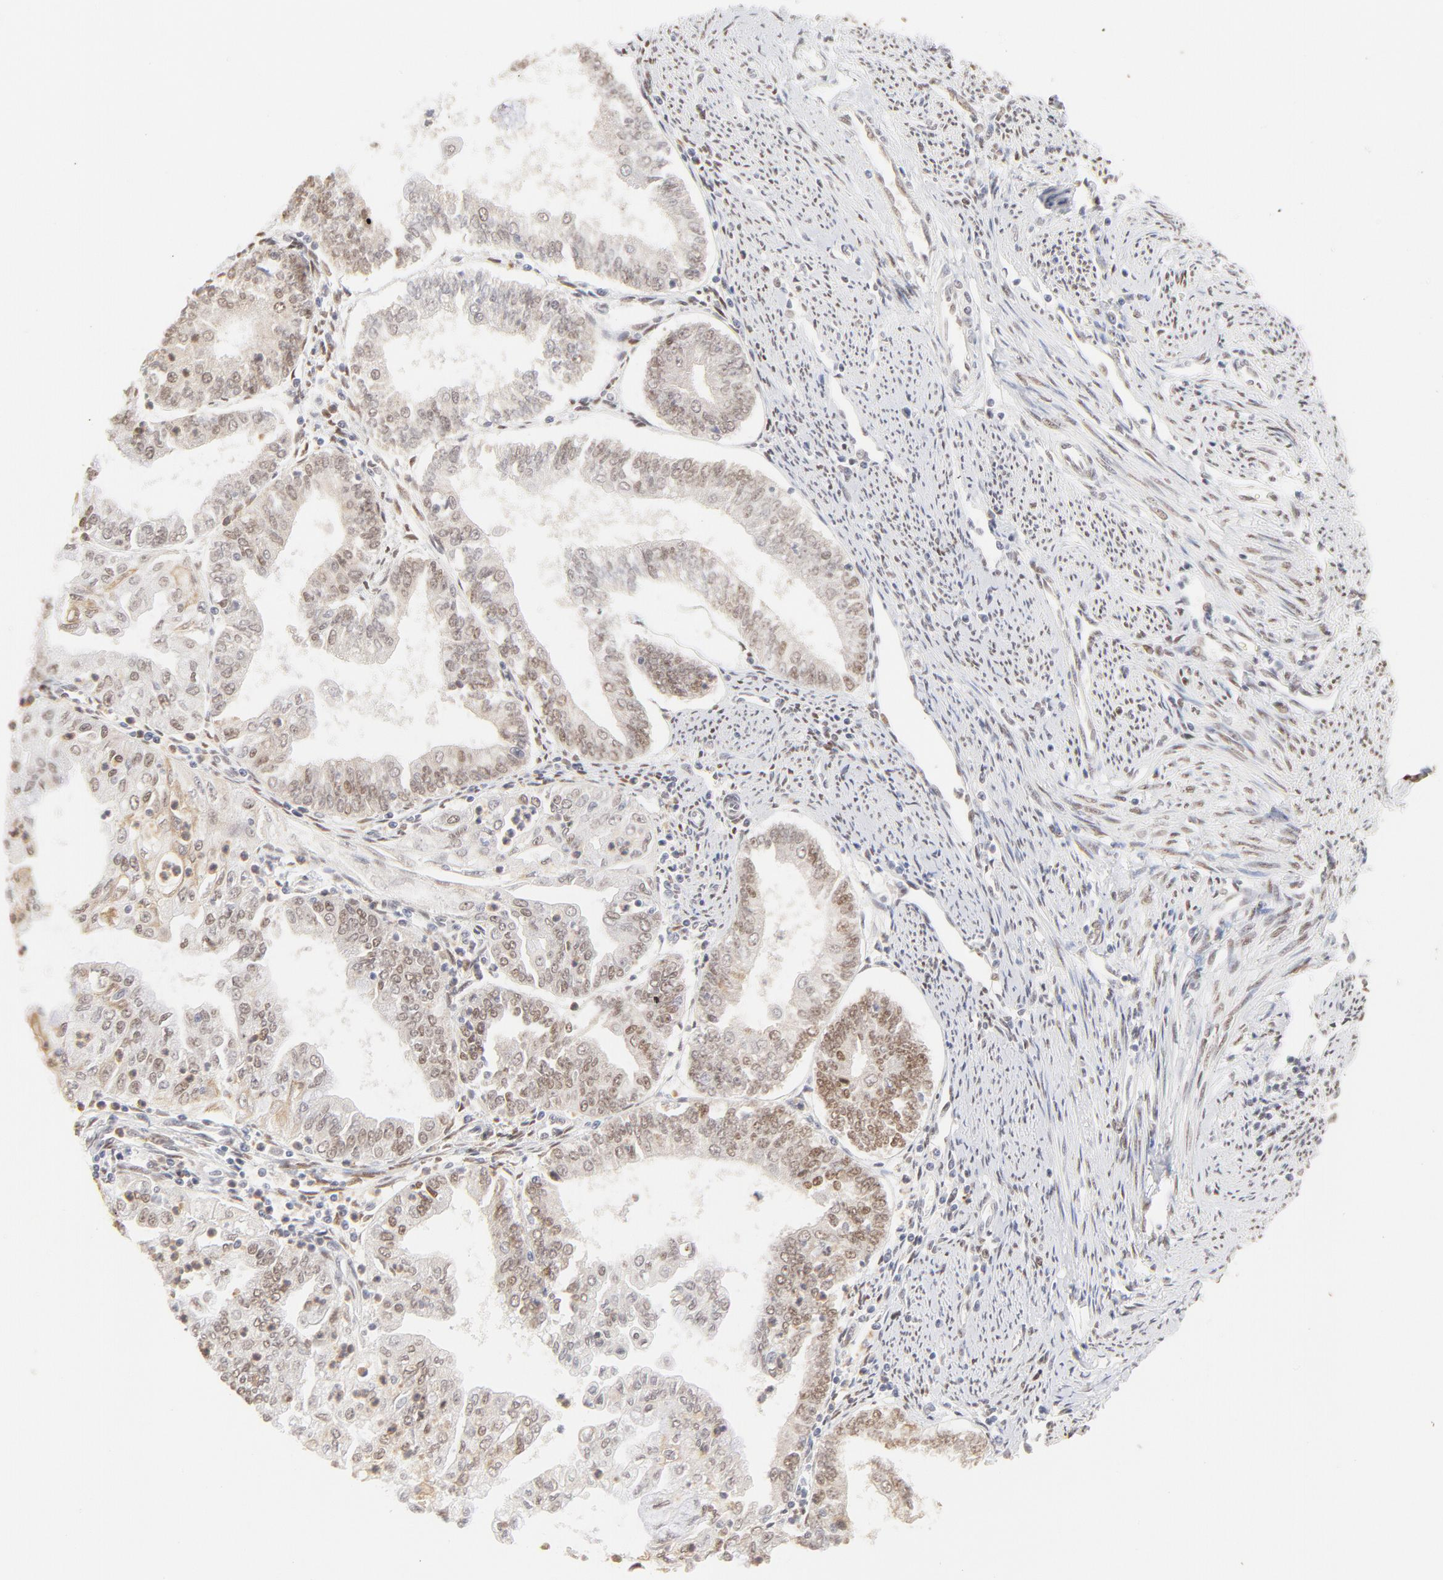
{"staining": {"intensity": "weak", "quantity": "<25%", "location": "nuclear"}, "tissue": "endometrial cancer", "cell_type": "Tumor cells", "image_type": "cancer", "snomed": [{"axis": "morphology", "description": "Adenocarcinoma, NOS"}, {"axis": "topography", "description": "Endometrium"}], "caption": "The photomicrograph shows no staining of tumor cells in endometrial cancer (adenocarcinoma). (DAB immunohistochemistry visualized using brightfield microscopy, high magnification).", "gene": "PBX3", "patient": {"sex": "female", "age": 75}}